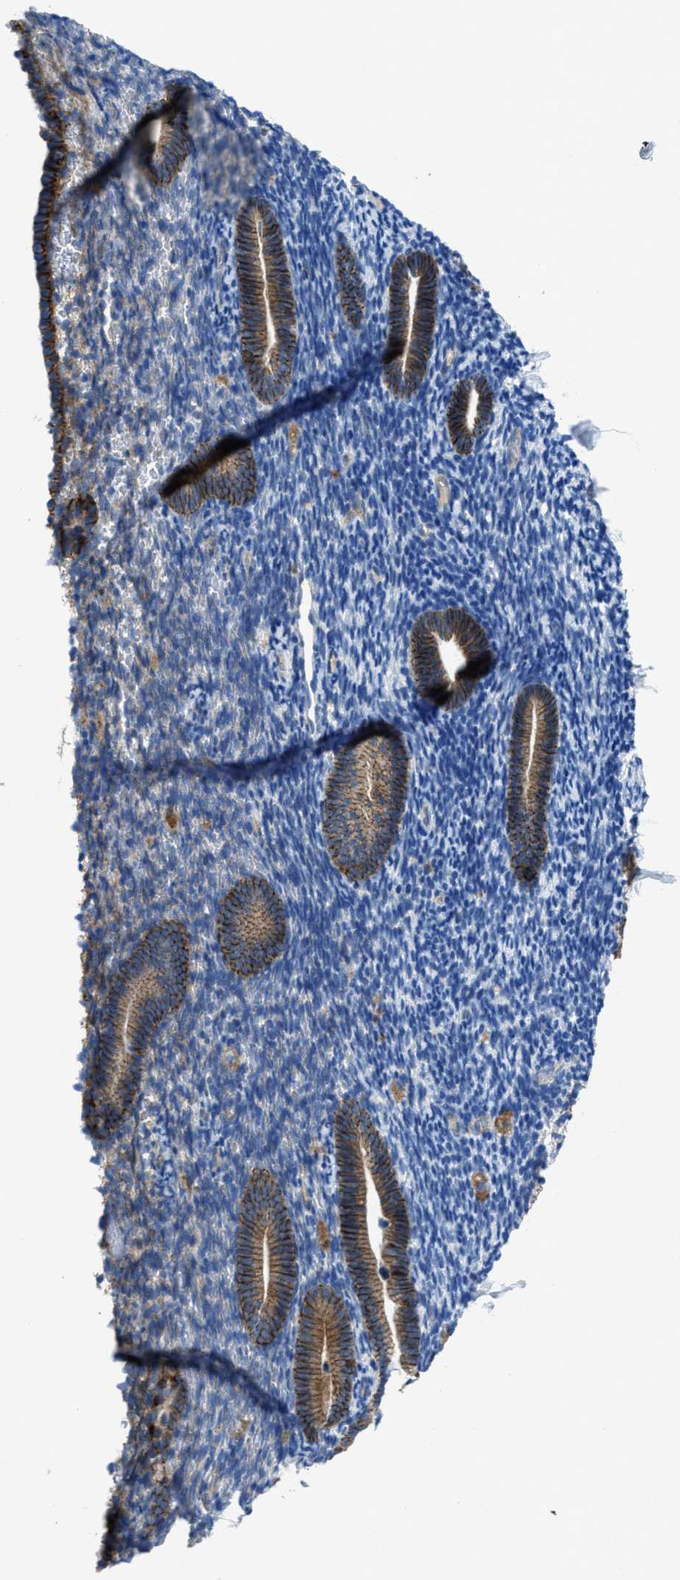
{"staining": {"intensity": "weak", "quantity": "<25%", "location": "cytoplasmic/membranous"}, "tissue": "endometrium", "cell_type": "Cells in endometrial stroma", "image_type": "normal", "snomed": [{"axis": "morphology", "description": "Normal tissue, NOS"}, {"axis": "topography", "description": "Endometrium"}], "caption": "There is no significant expression in cells in endometrial stroma of endometrium. The staining is performed using DAB (3,3'-diaminobenzidine) brown chromogen with nuclei counter-stained in using hematoxylin.", "gene": "PTGFRN", "patient": {"sex": "female", "age": 51}}